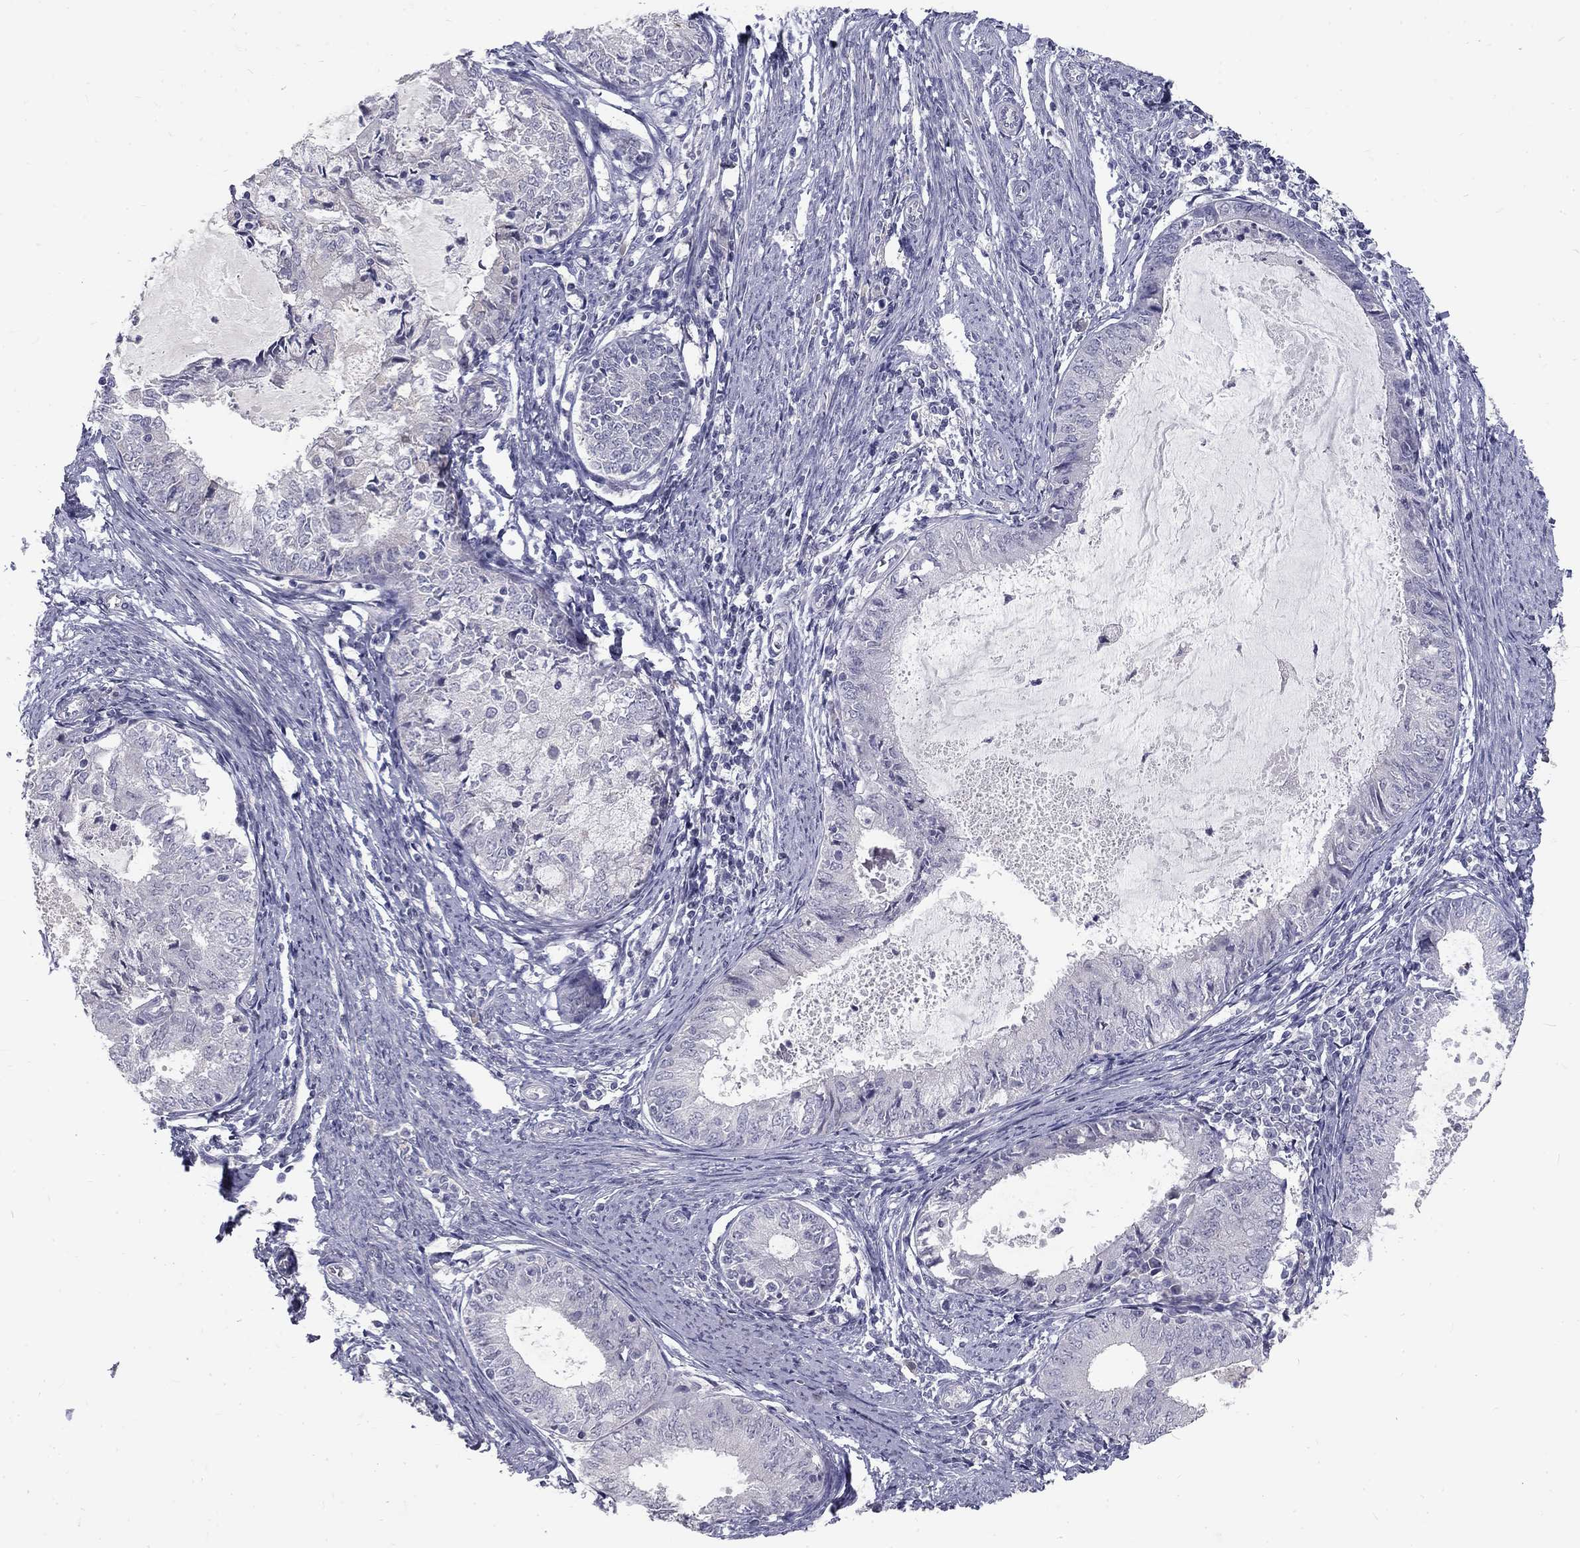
{"staining": {"intensity": "negative", "quantity": "none", "location": "none"}, "tissue": "endometrial cancer", "cell_type": "Tumor cells", "image_type": "cancer", "snomed": [{"axis": "morphology", "description": "Adenocarcinoma, NOS"}, {"axis": "topography", "description": "Endometrium"}], "caption": "Adenocarcinoma (endometrial) stained for a protein using immunohistochemistry demonstrates no expression tumor cells.", "gene": "NOS1", "patient": {"sex": "female", "age": 57}}